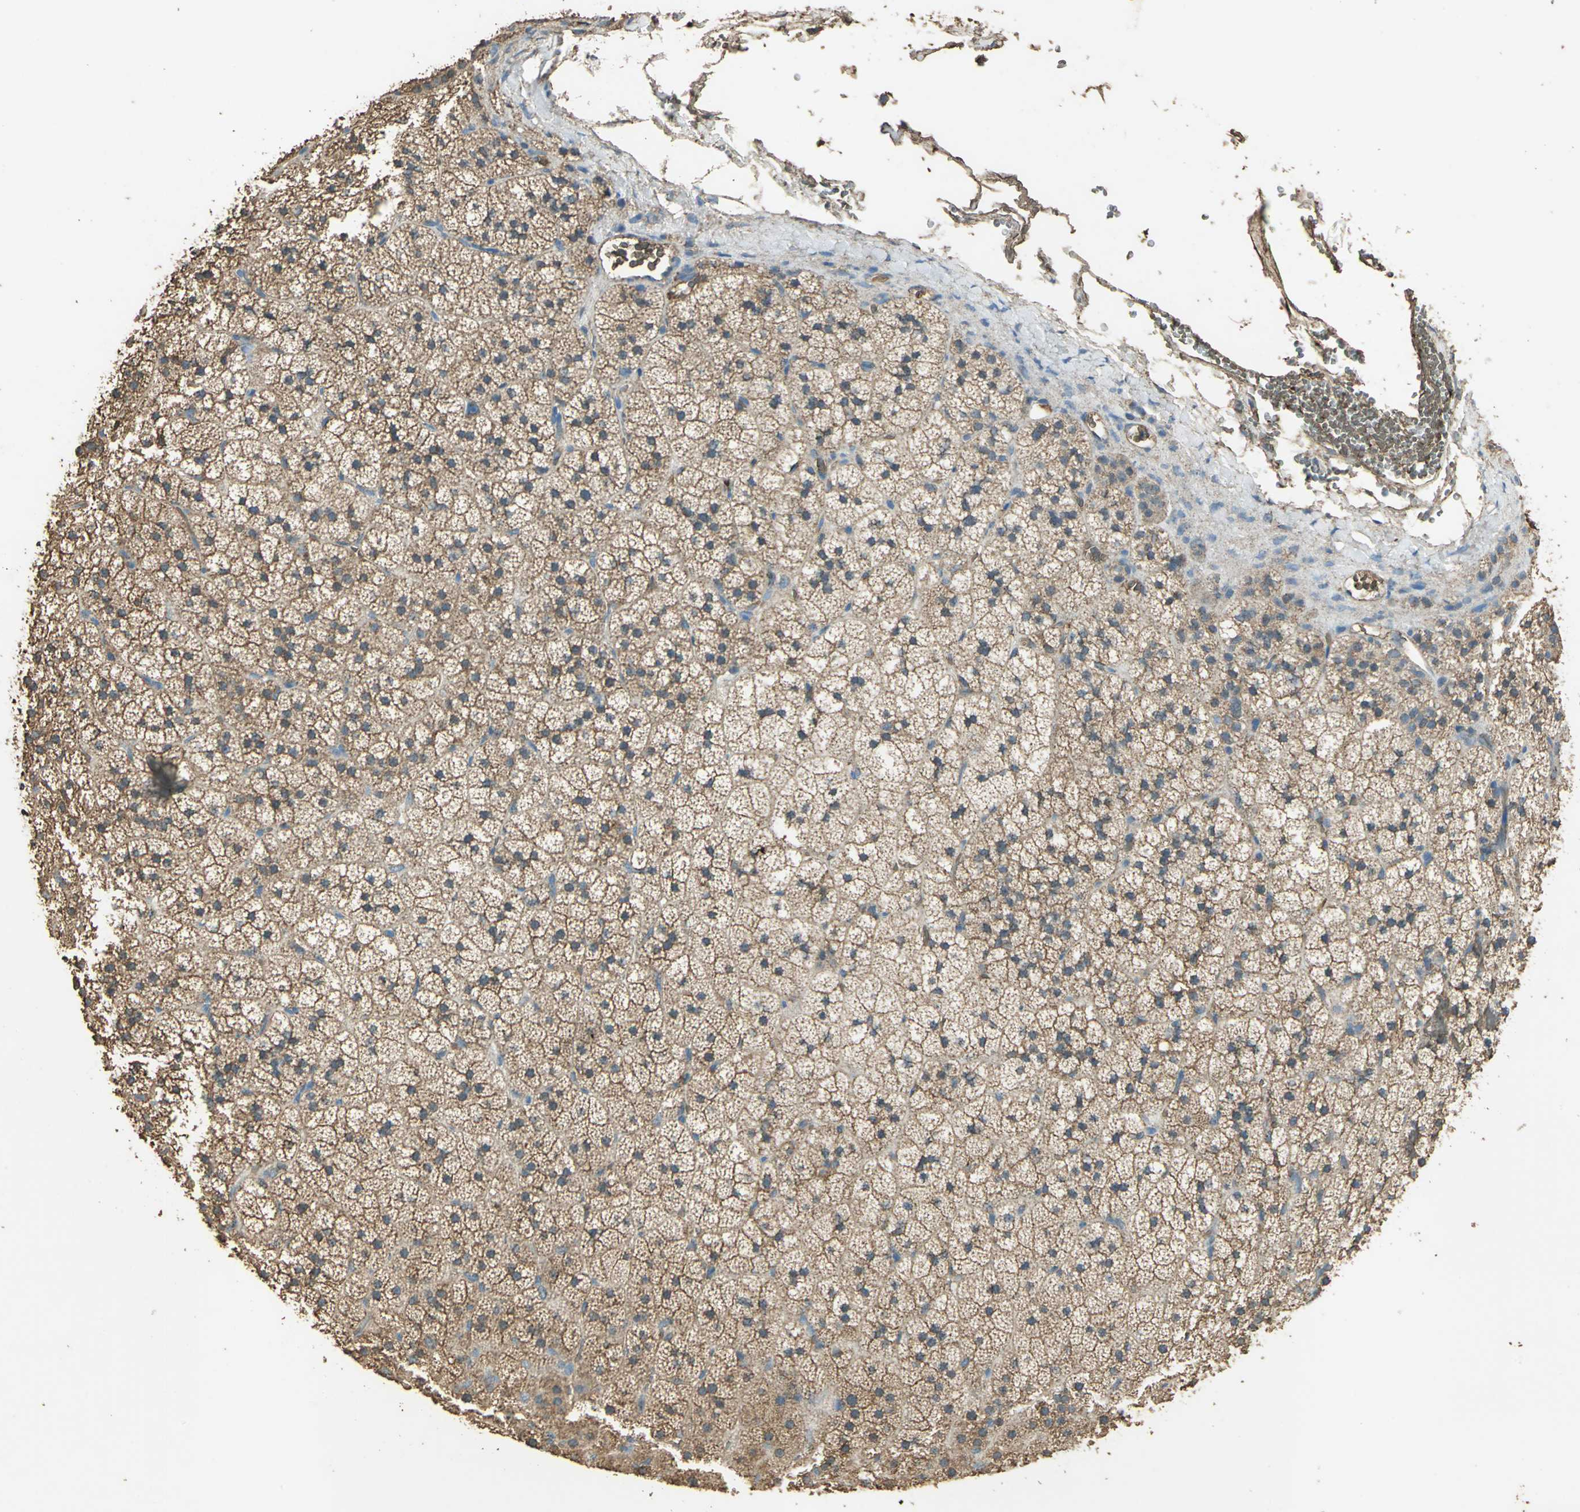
{"staining": {"intensity": "moderate", "quantity": ">75%", "location": "cytoplasmic/membranous"}, "tissue": "adrenal gland", "cell_type": "Glandular cells", "image_type": "normal", "snomed": [{"axis": "morphology", "description": "Normal tissue, NOS"}, {"axis": "topography", "description": "Adrenal gland"}], "caption": "A high-resolution photomicrograph shows immunohistochemistry staining of normal adrenal gland, which demonstrates moderate cytoplasmic/membranous positivity in about >75% of glandular cells.", "gene": "TRAPPC2", "patient": {"sex": "male", "age": 35}}